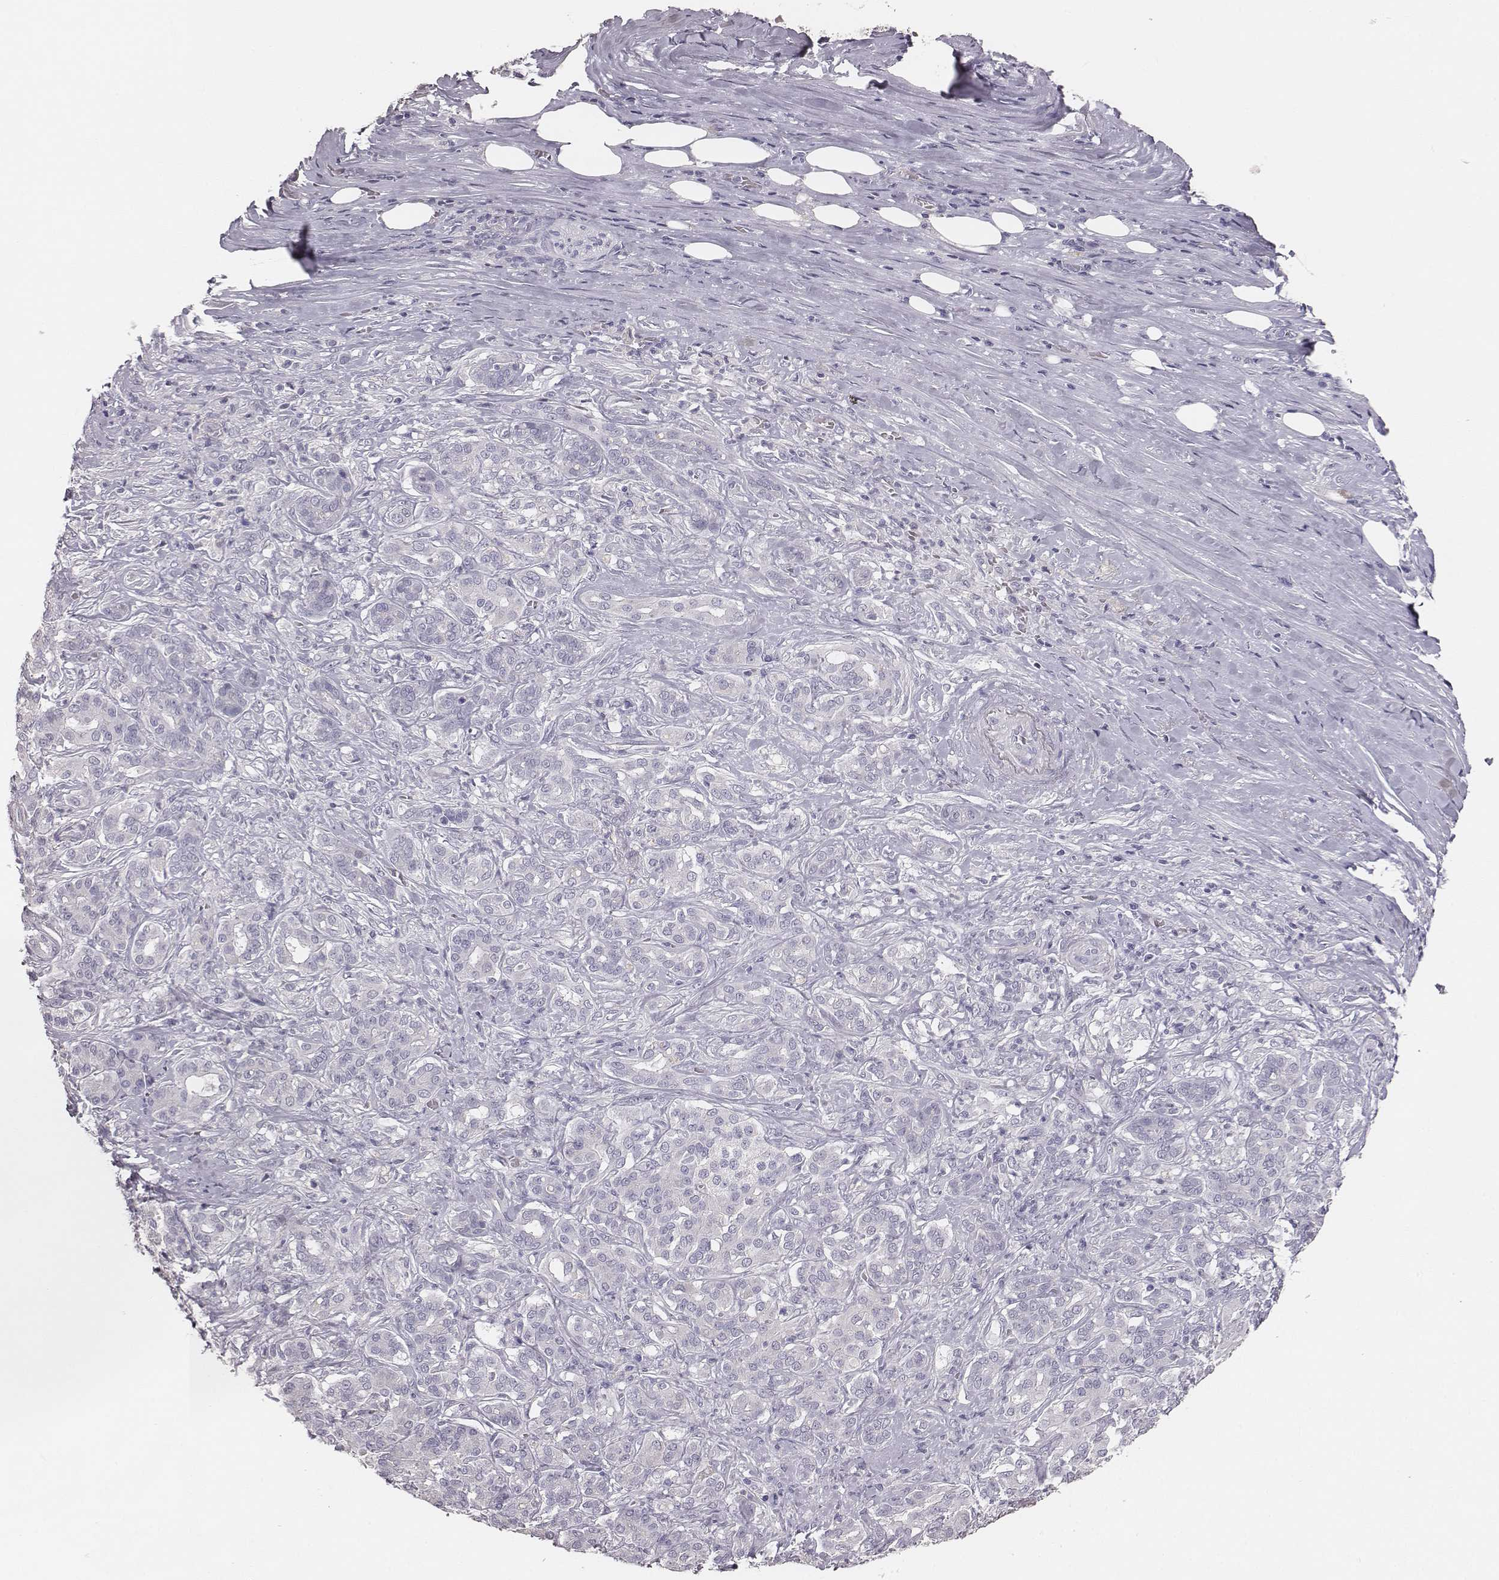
{"staining": {"intensity": "negative", "quantity": "none", "location": "none"}, "tissue": "pancreatic cancer", "cell_type": "Tumor cells", "image_type": "cancer", "snomed": [{"axis": "morphology", "description": "Normal tissue, NOS"}, {"axis": "morphology", "description": "Inflammation, NOS"}, {"axis": "morphology", "description": "Adenocarcinoma, NOS"}, {"axis": "topography", "description": "Pancreas"}], "caption": "Micrograph shows no protein staining in tumor cells of pancreatic adenocarcinoma tissue. Brightfield microscopy of IHC stained with DAB (3,3'-diaminobenzidine) (brown) and hematoxylin (blue), captured at high magnification.", "gene": "MYH6", "patient": {"sex": "male", "age": 57}}